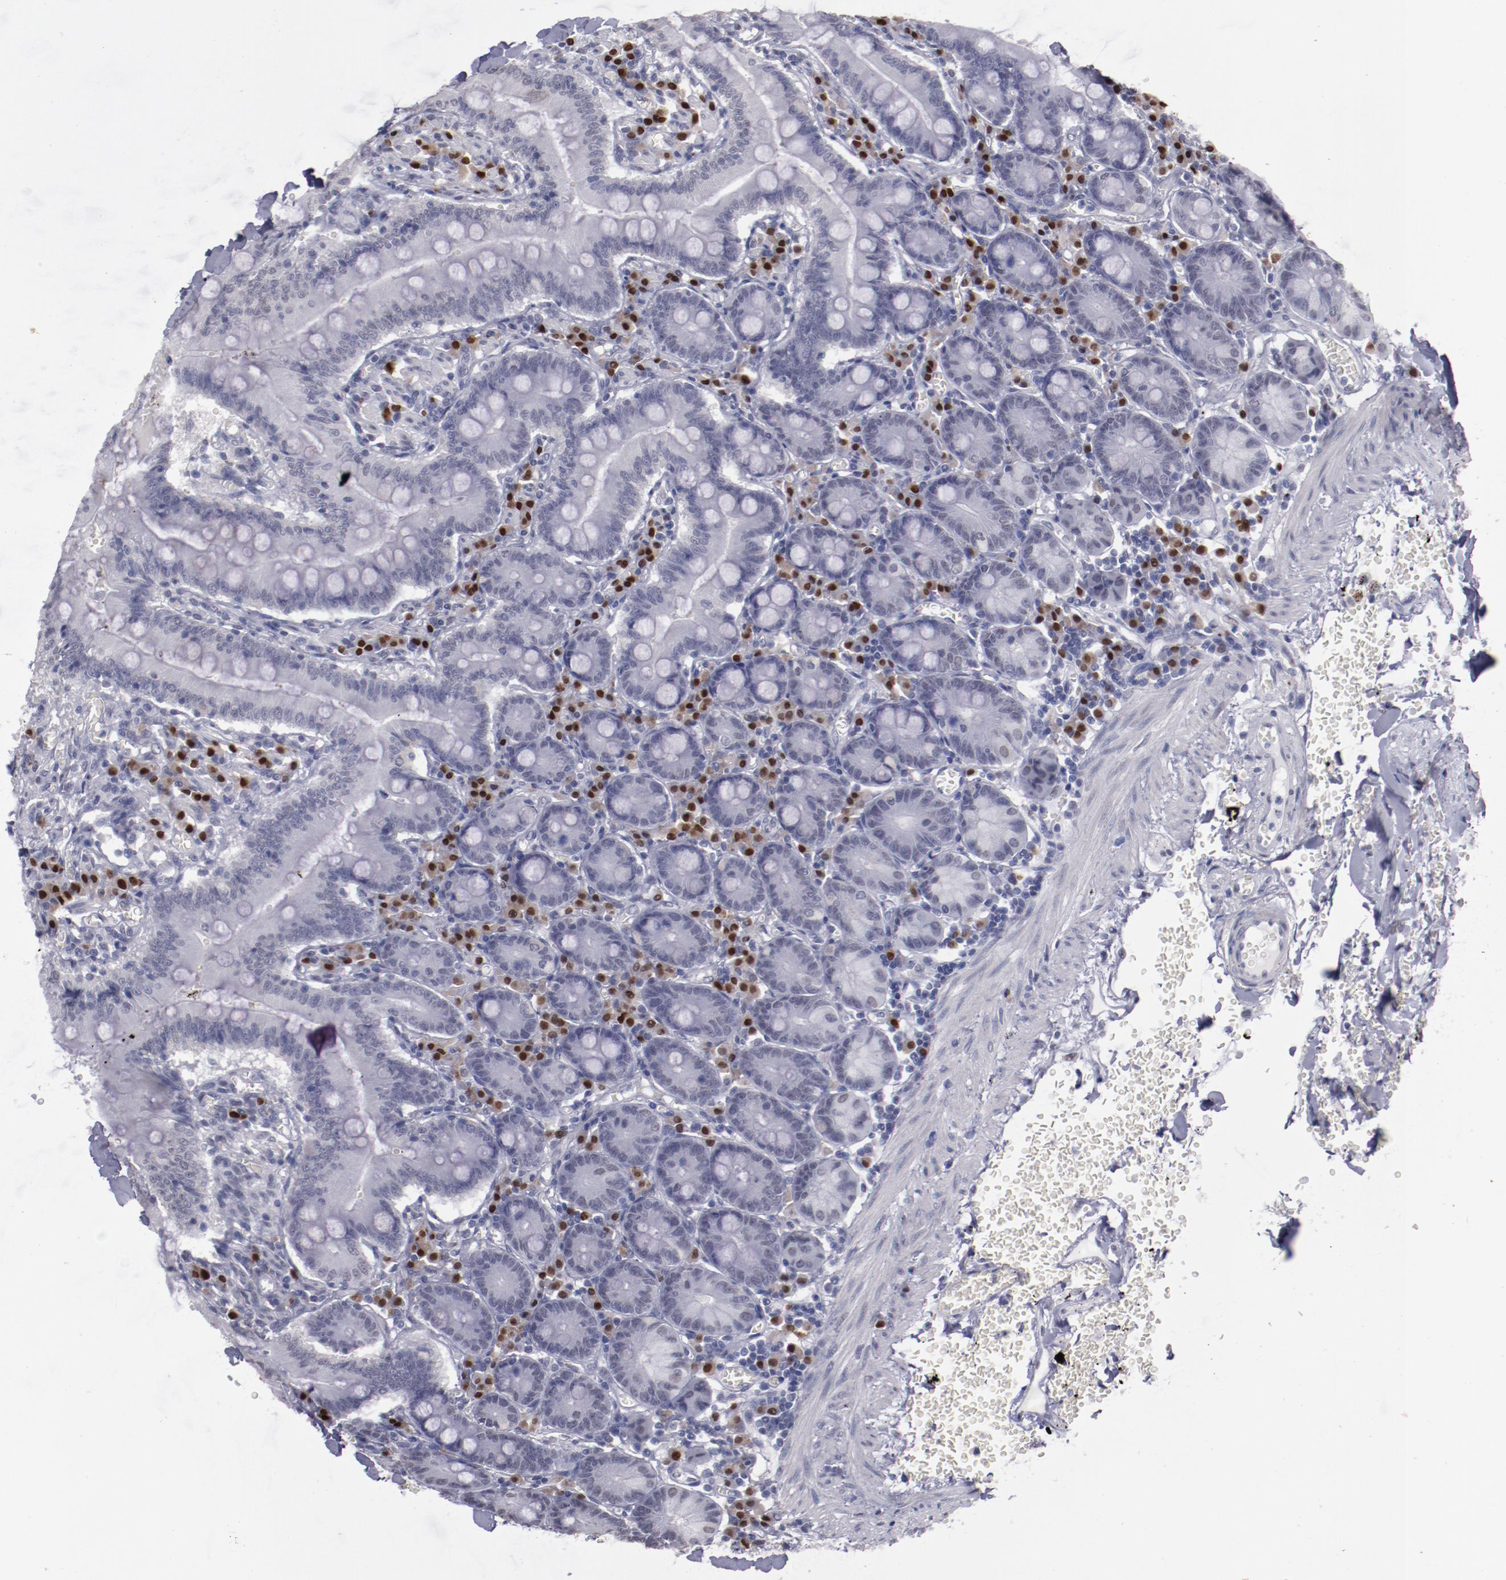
{"staining": {"intensity": "negative", "quantity": "none", "location": "none"}, "tissue": "small intestine", "cell_type": "Glandular cells", "image_type": "normal", "snomed": [{"axis": "morphology", "description": "Normal tissue, NOS"}, {"axis": "topography", "description": "Small intestine"}], "caption": "Micrograph shows no significant protein positivity in glandular cells of benign small intestine.", "gene": "IRF4", "patient": {"sex": "male", "age": 71}}